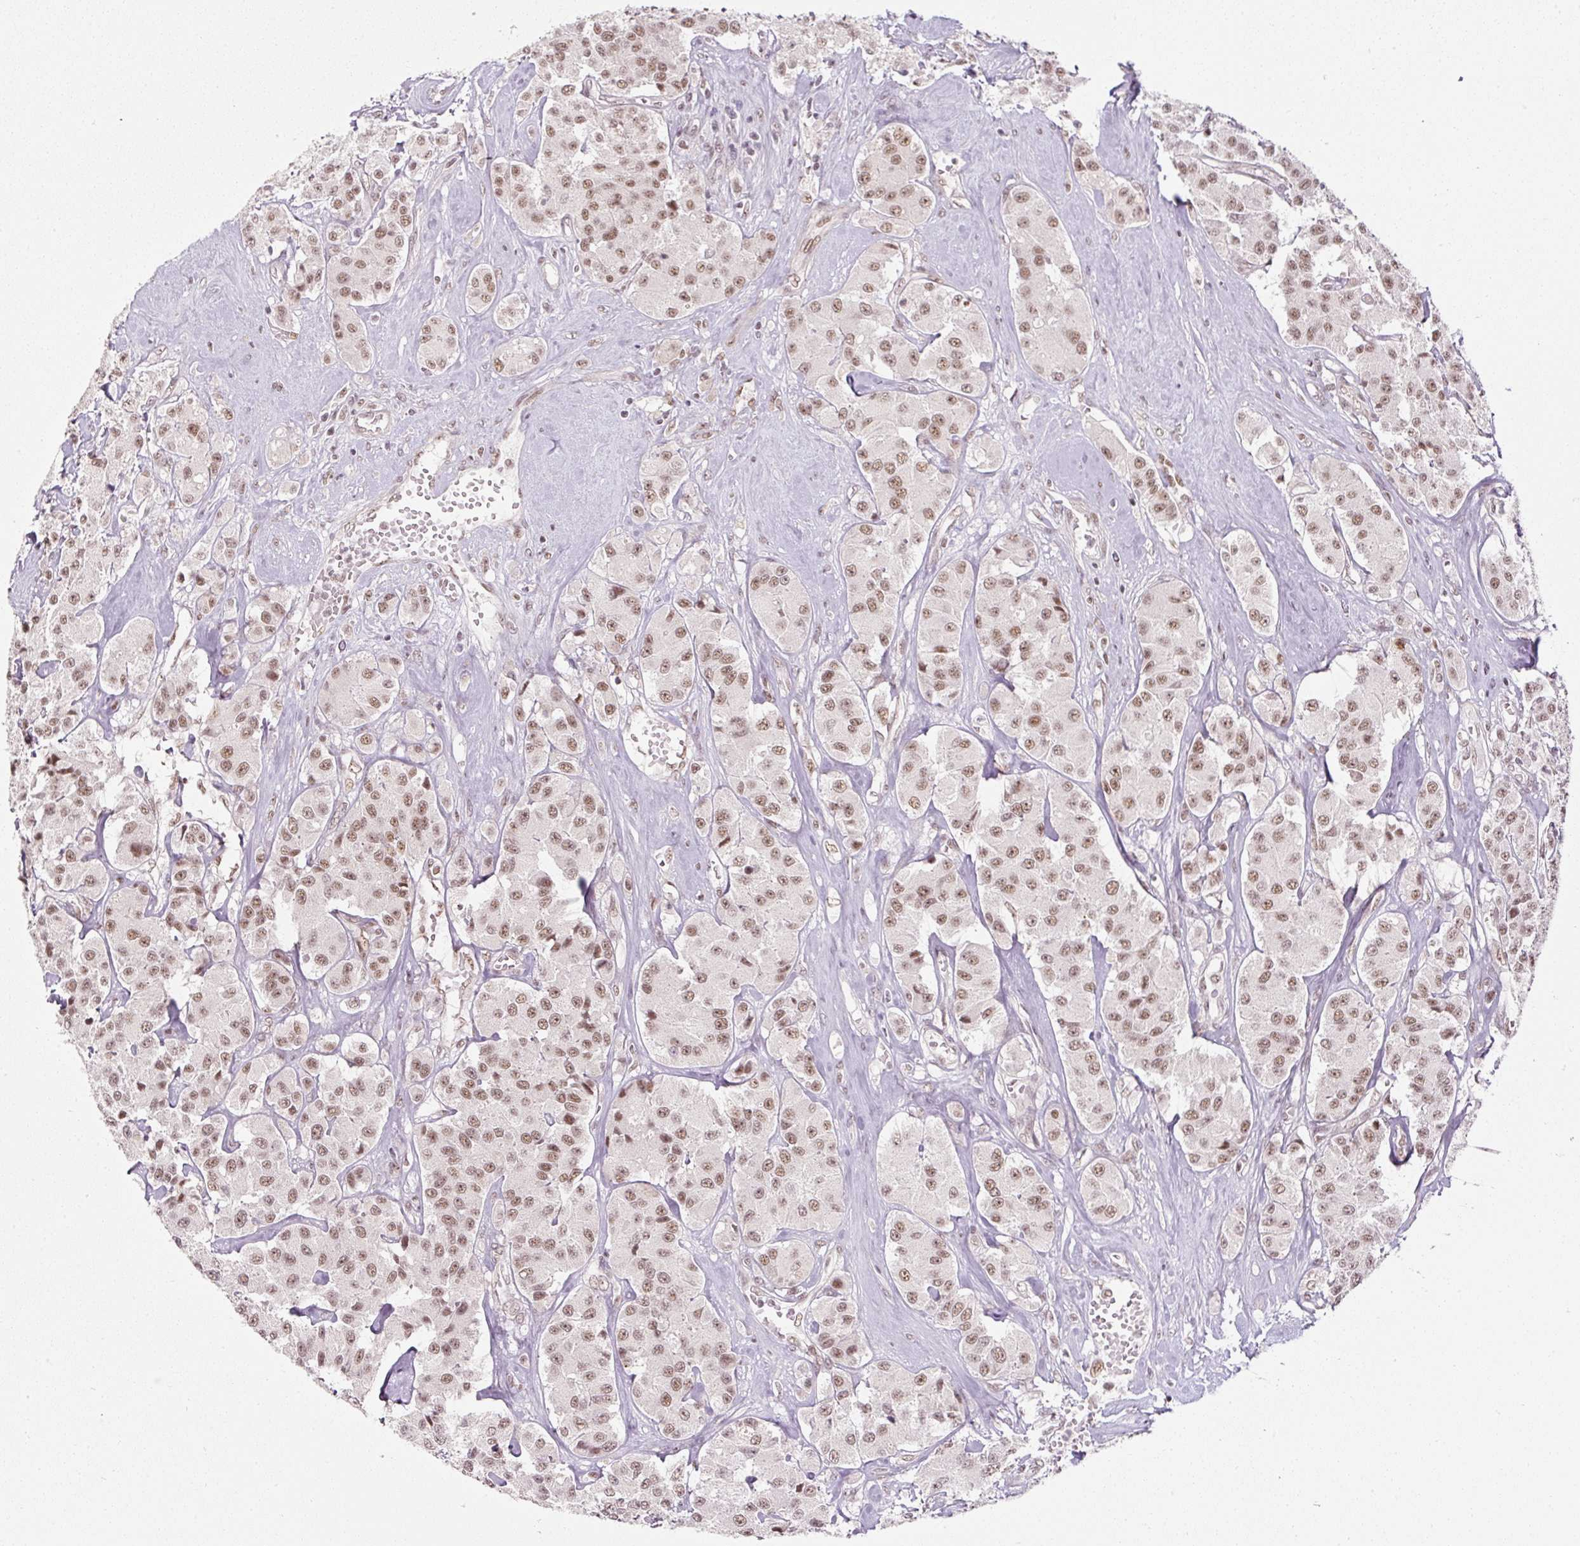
{"staining": {"intensity": "moderate", "quantity": ">75%", "location": "nuclear"}, "tissue": "carcinoid", "cell_type": "Tumor cells", "image_type": "cancer", "snomed": [{"axis": "morphology", "description": "Carcinoid, malignant, NOS"}, {"axis": "topography", "description": "Pancreas"}], "caption": "A micrograph of carcinoid stained for a protein demonstrates moderate nuclear brown staining in tumor cells.", "gene": "U2AF2", "patient": {"sex": "male", "age": 41}}